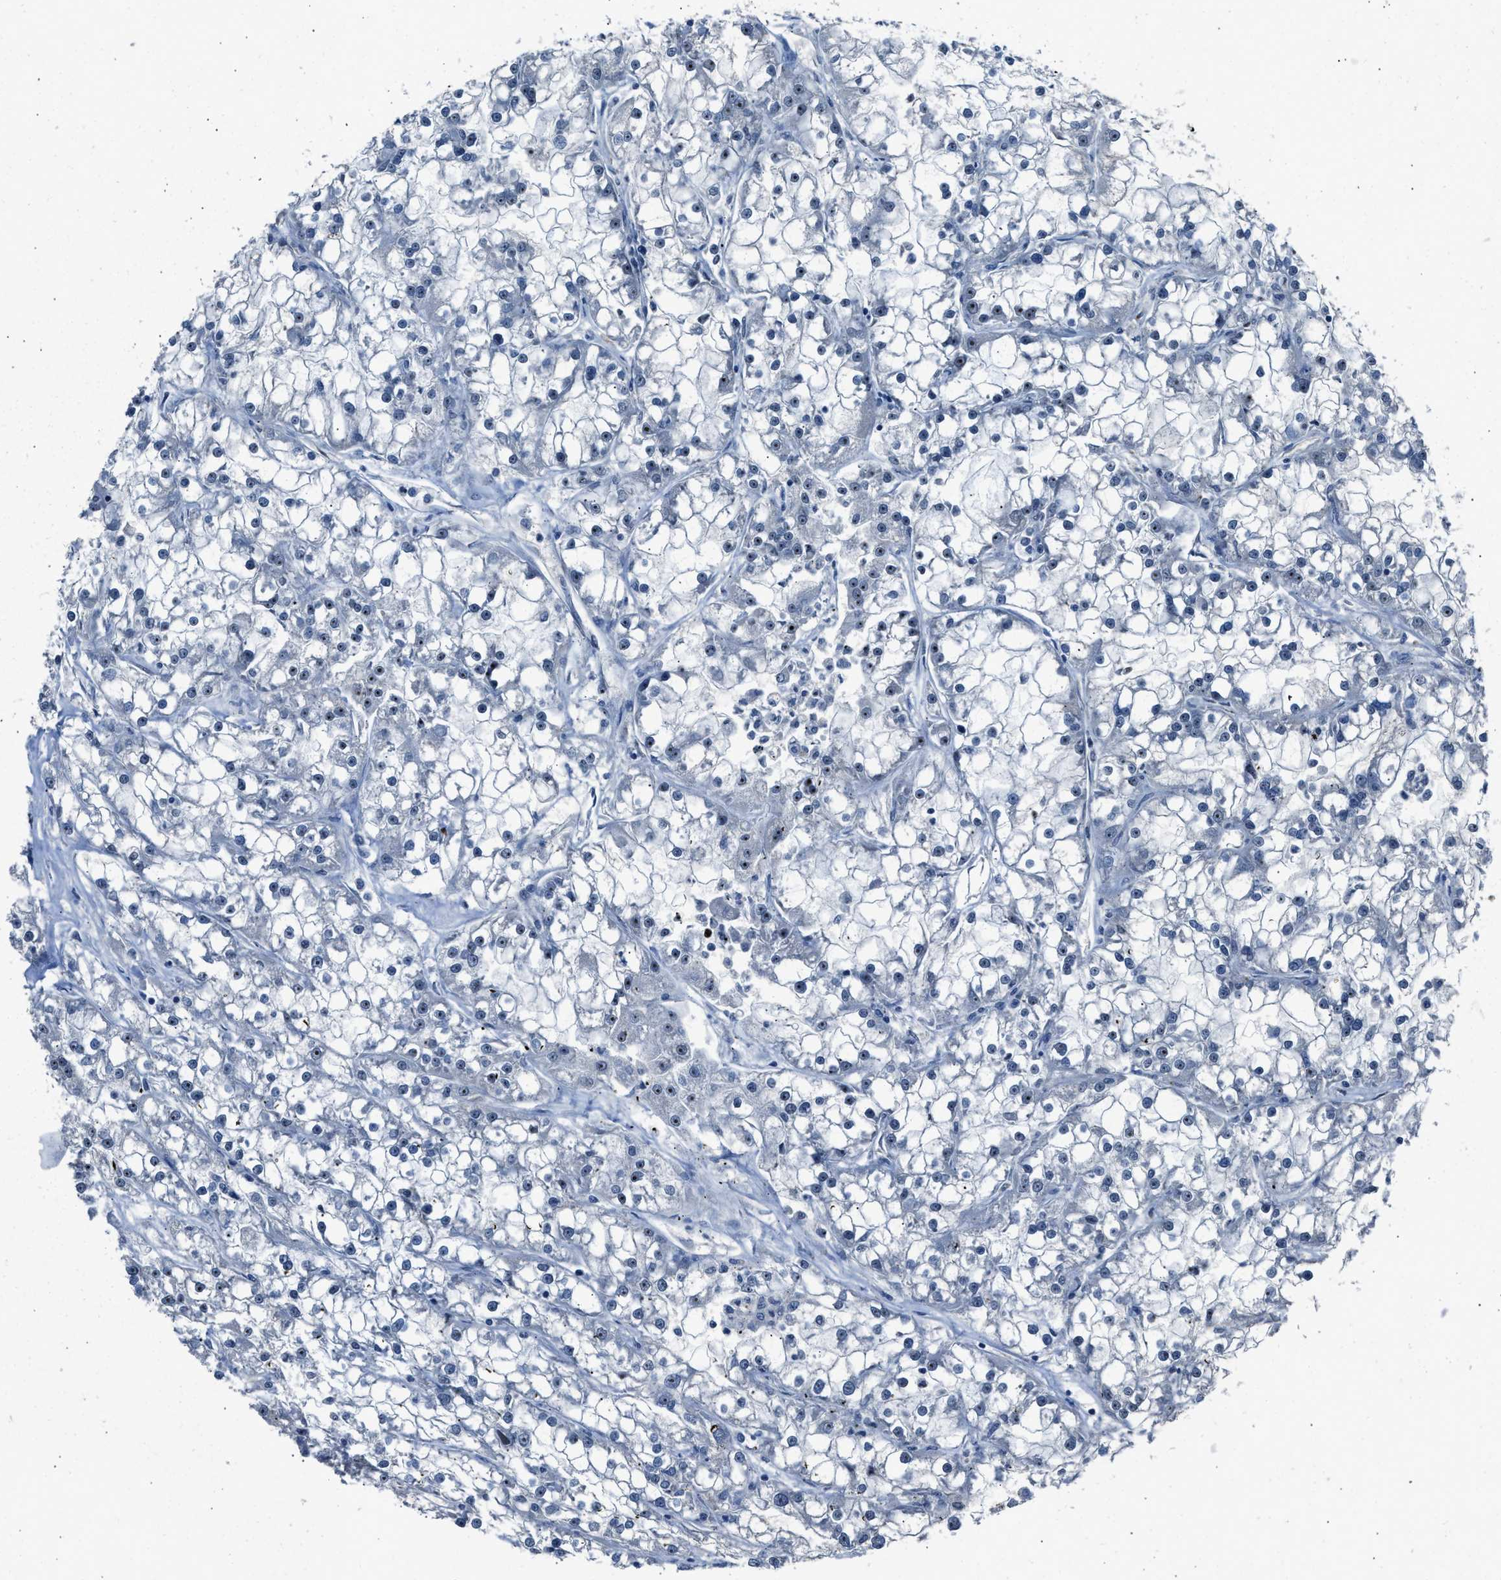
{"staining": {"intensity": "negative", "quantity": "none", "location": "none"}, "tissue": "renal cancer", "cell_type": "Tumor cells", "image_type": "cancer", "snomed": [{"axis": "morphology", "description": "Adenocarcinoma, NOS"}, {"axis": "topography", "description": "Kidney"}], "caption": "Tumor cells are negative for protein expression in human renal cancer.", "gene": "ADCY1", "patient": {"sex": "female", "age": 52}}